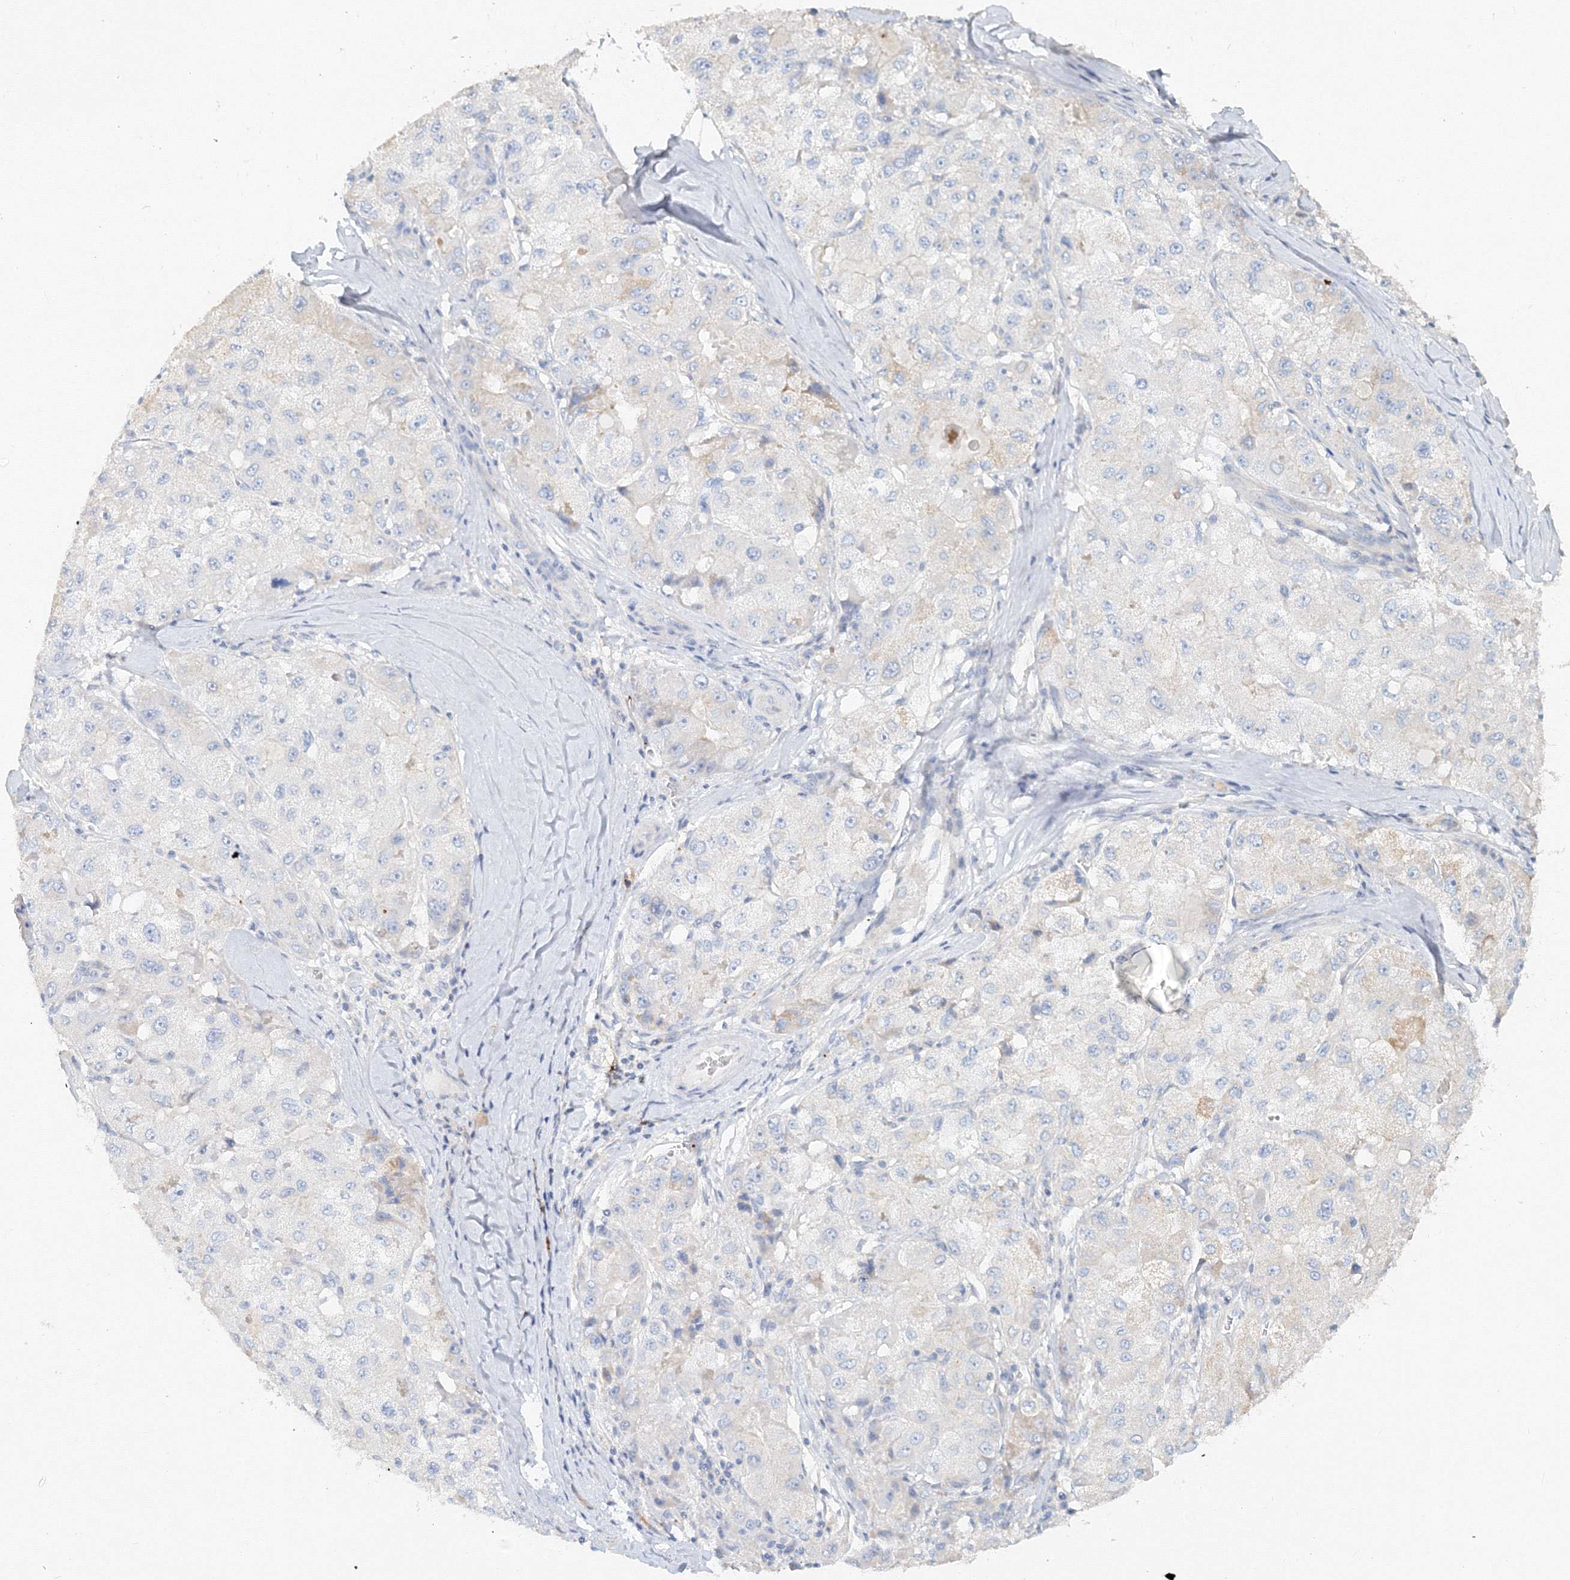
{"staining": {"intensity": "negative", "quantity": "none", "location": "none"}, "tissue": "liver cancer", "cell_type": "Tumor cells", "image_type": "cancer", "snomed": [{"axis": "morphology", "description": "Carcinoma, Hepatocellular, NOS"}, {"axis": "topography", "description": "Liver"}], "caption": "IHC micrograph of neoplastic tissue: human hepatocellular carcinoma (liver) stained with DAB (3,3'-diaminobenzidine) shows no significant protein staining in tumor cells.", "gene": "MMRN1", "patient": {"sex": "male", "age": 80}}